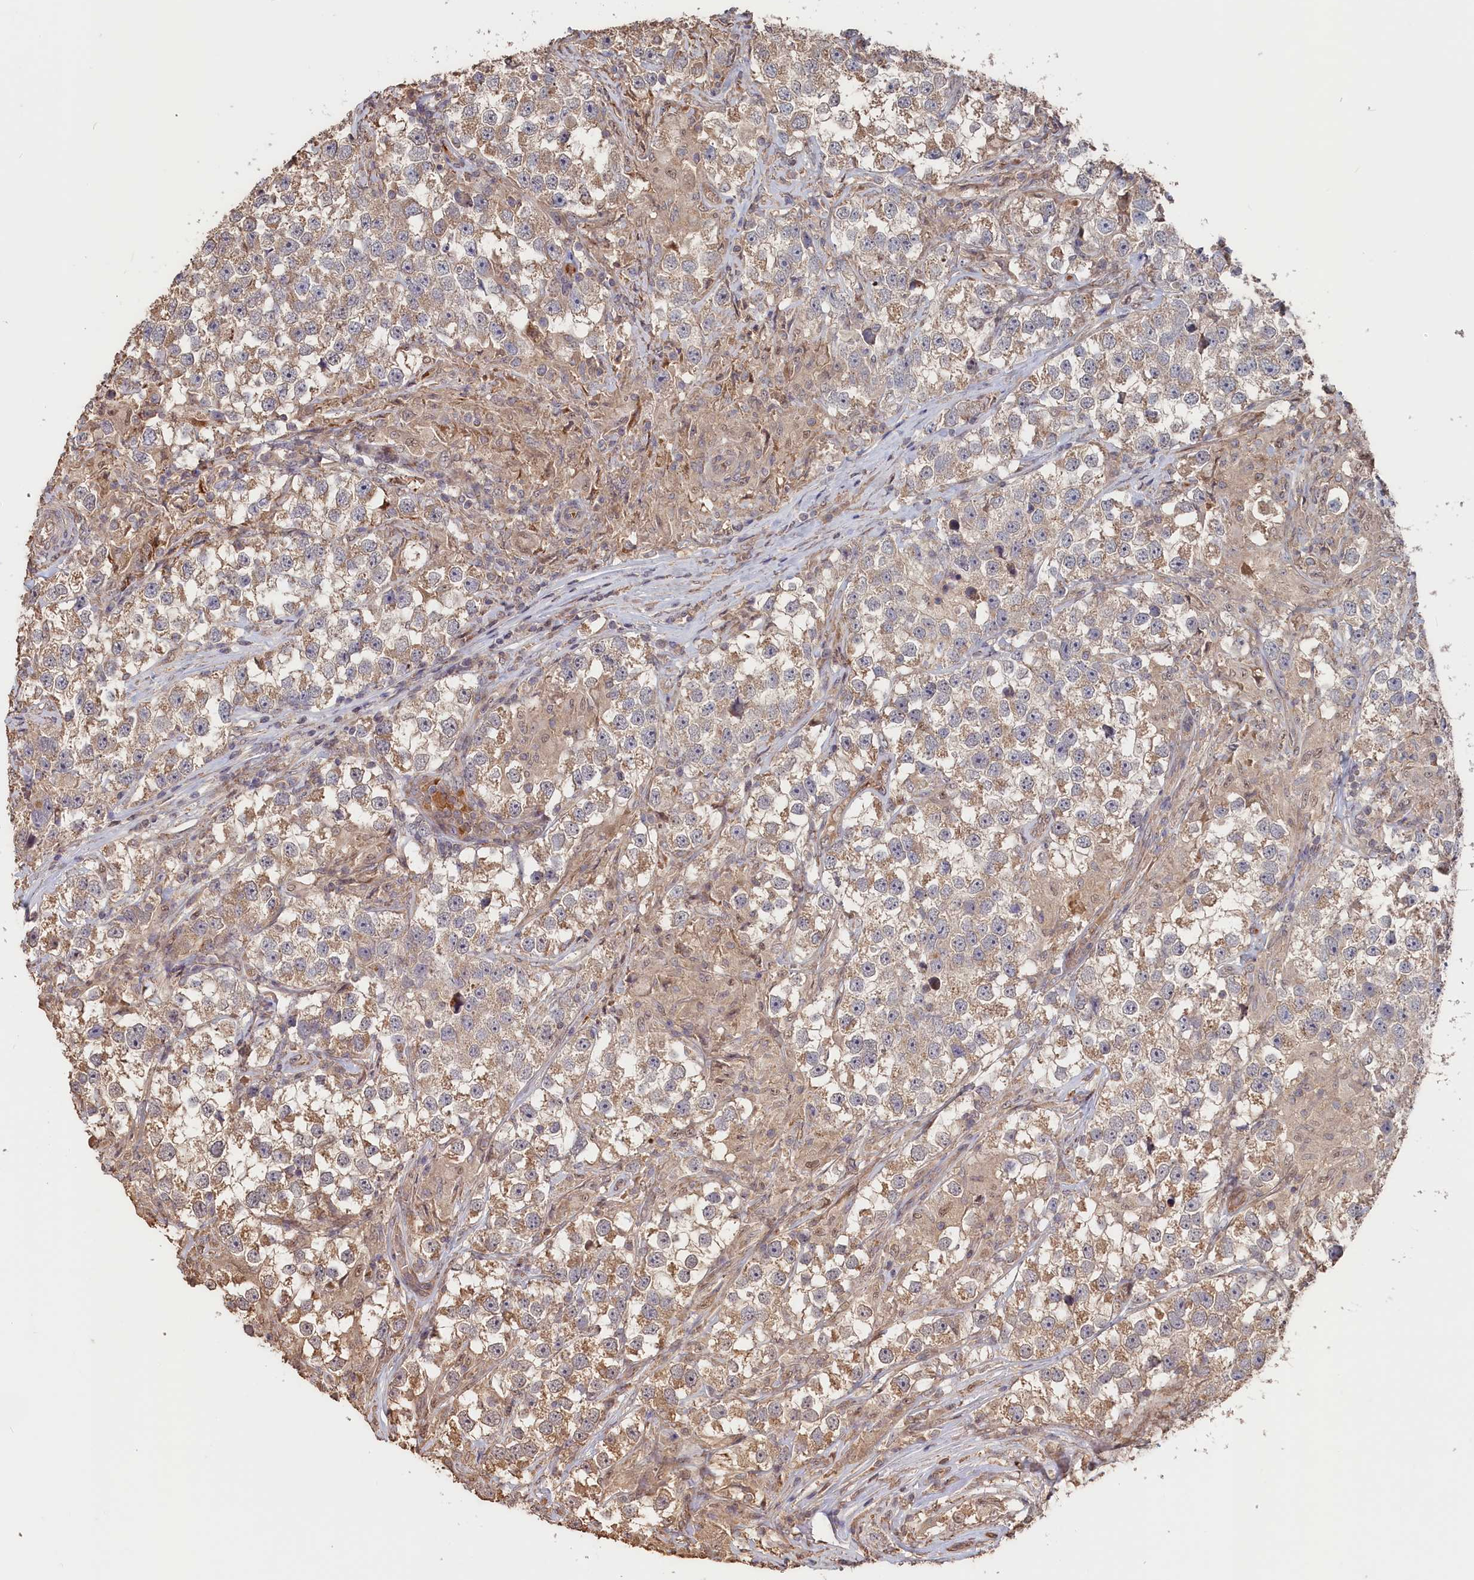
{"staining": {"intensity": "weak", "quantity": ">75%", "location": "cytoplasmic/membranous"}, "tissue": "testis cancer", "cell_type": "Tumor cells", "image_type": "cancer", "snomed": [{"axis": "morphology", "description": "Seminoma, NOS"}, {"axis": "topography", "description": "Testis"}], "caption": "Immunohistochemical staining of human testis cancer exhibits weak cytoplasmic/membranous protein positivity in approximately >75% of tumor cells. (IHC, brightfield microscopy, high magnification).", "gene": "STX16", "patient": {"sex": "male", "age": 46}}